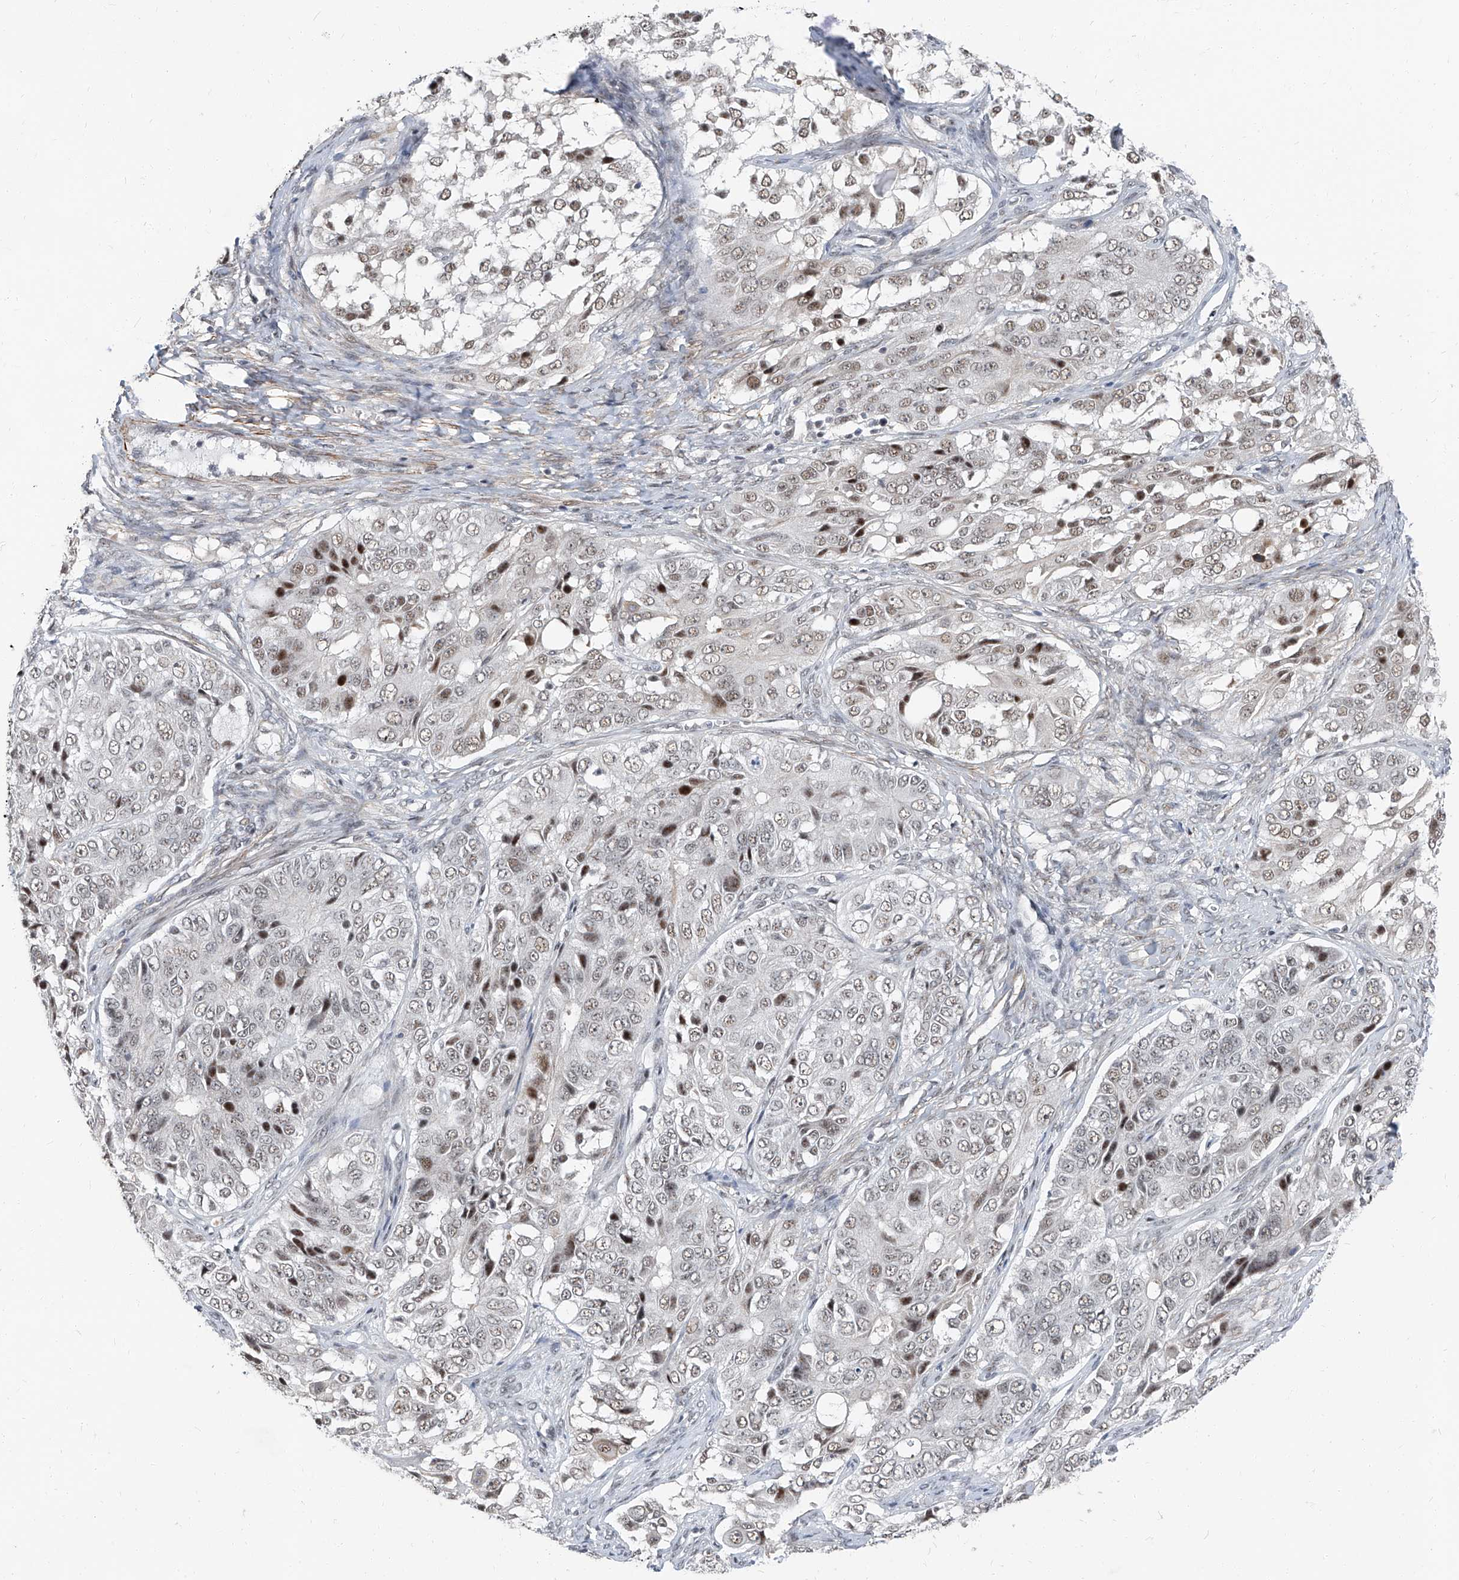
{"staining": {"intensity": "weak", "quantity": "25%-75%", "location": "nuclear"}, "tissue": "ovarian cancer", "cell_type": "Tumor cells", "image_type": "cancer", "snomed": [{"axis": "morphology", "description": "Carcinoma, endometroid"}, {"axis": "topography", "description": "Ovary"}], "caption": "Immunohistochemical staining of human ovarian cancer demonstrates weak nuclear protein expression in about 25%-75% of tumor cells.", "gene": "TXLNB", "patient": {"sex": "female", "age": 51}}